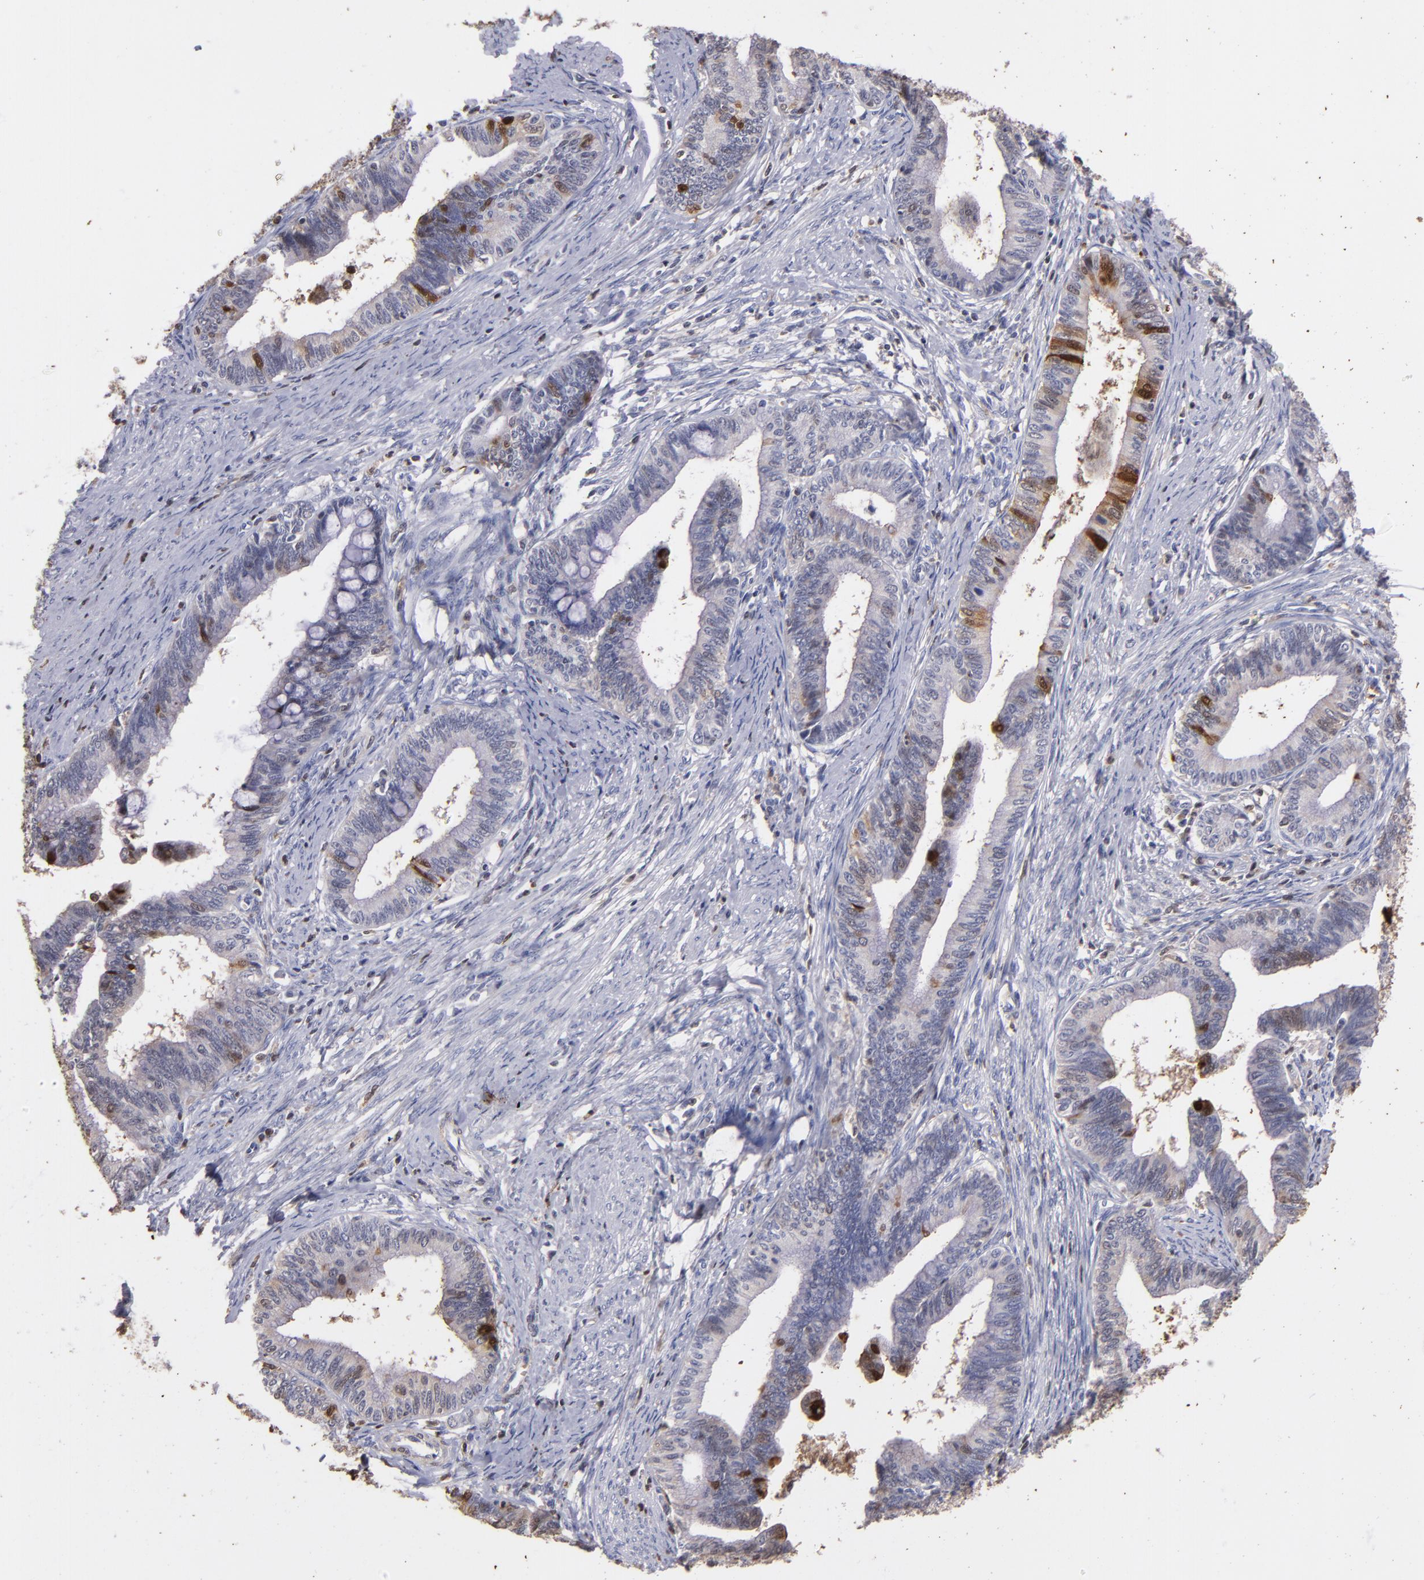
{"staining": {"intensity": "moderate", "quantity": "<25%", "location": "cytoplasmic/membranous,nuclear"}, "tissue": "cervical cancer", "cell_type": "Tumor cells", "image_type": "cancer", "snomed": [{"axis": "morphology", "description": "Adenocarcinoma, NOS"}, {"axis": "topography", "description": "Cervix"}], "caption": "The micrograph shows immunohistochemical staining of adenocarcinoma (cervical). There is moderate cytoplasmic/membranous and nuclear staining is appreciated in approximately <25% of tumor cells. Using DAB (brown) and hematoxylin (blue) stains, captured at high magnification using brightfield microscopy.", "gene": "S100A2", "patient": {"sex": "female", "age": 36}}